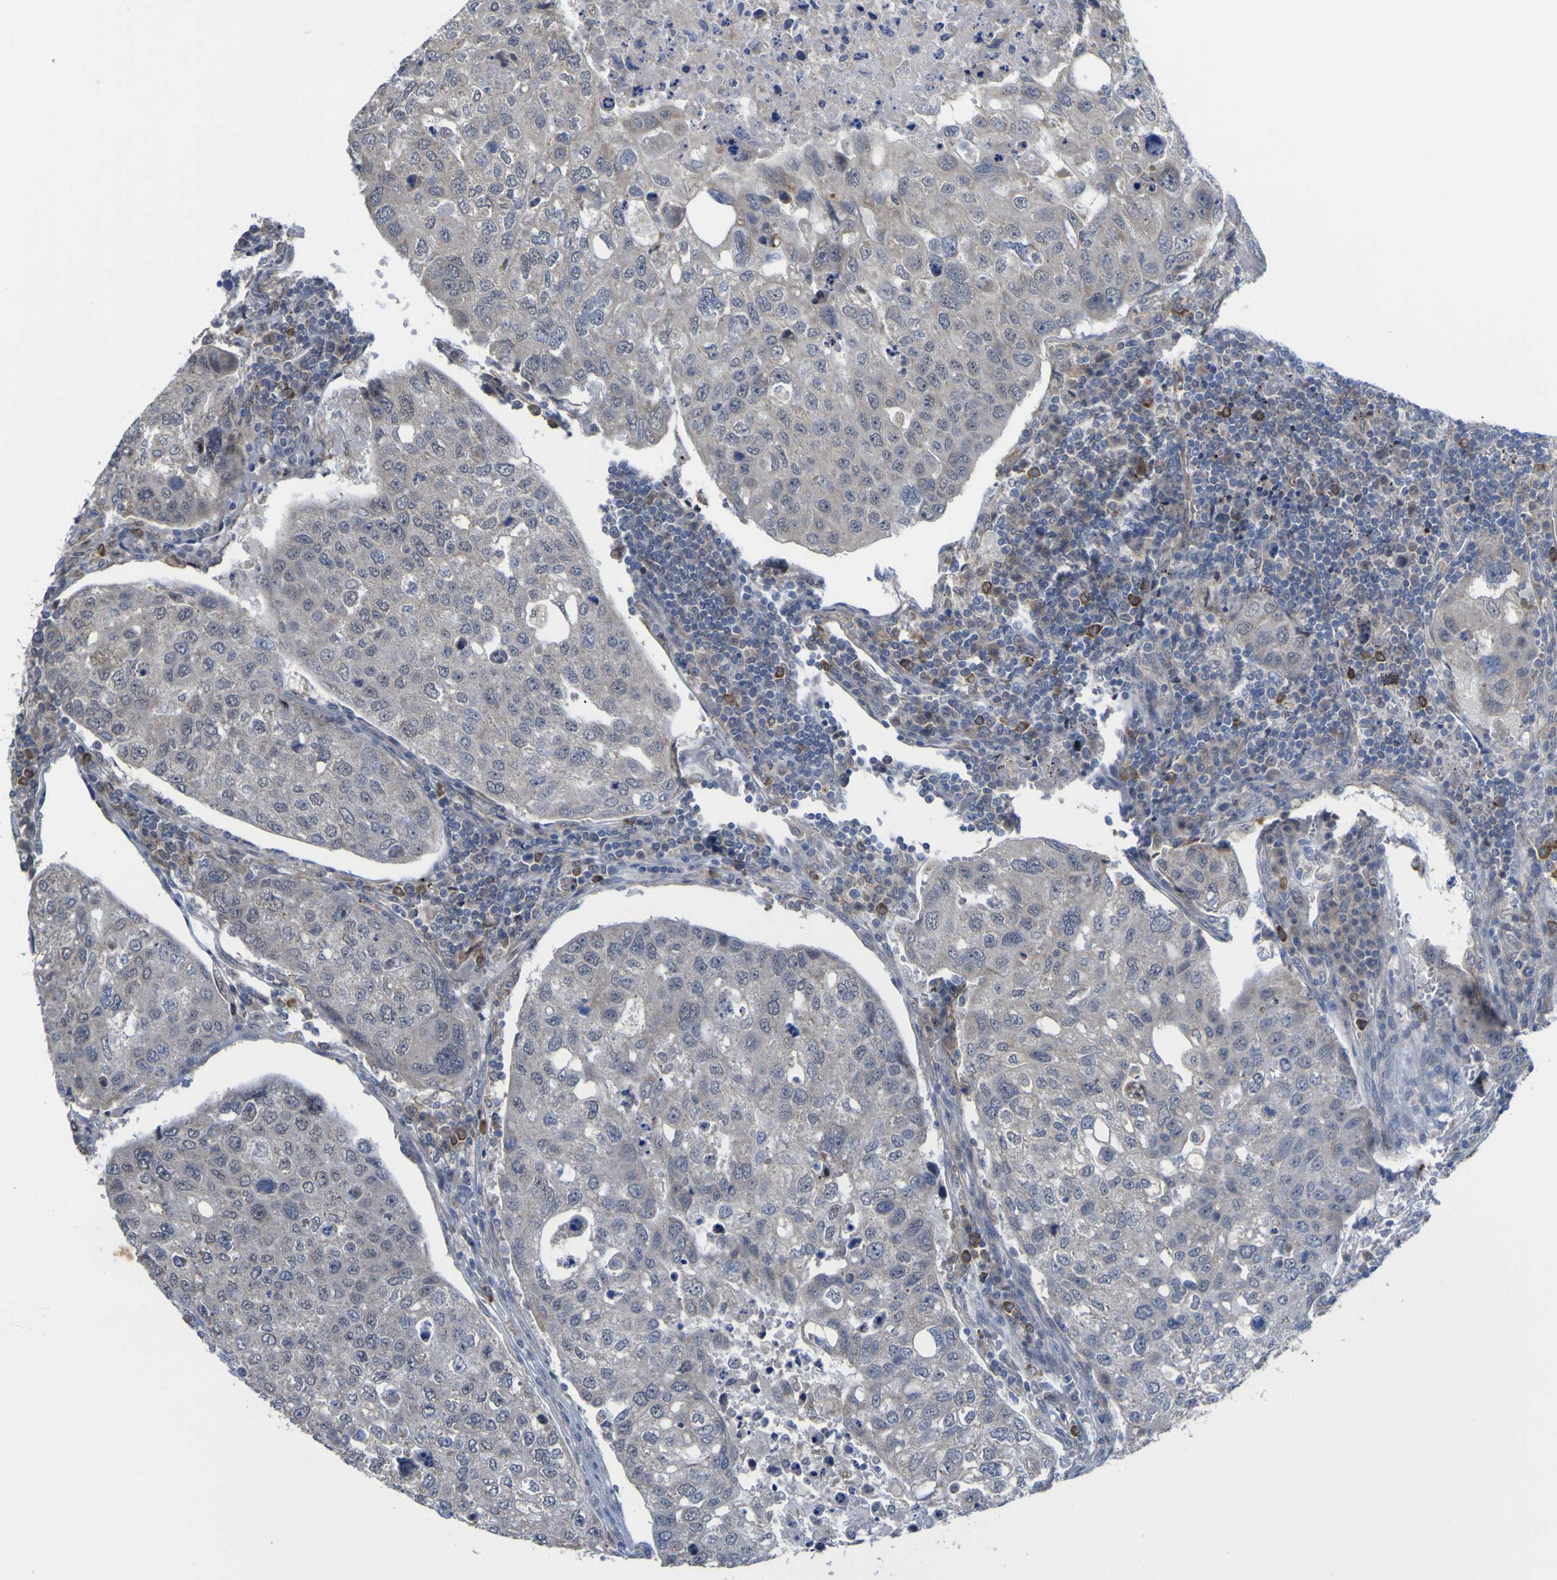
{"staining": {"intensity": "negative", "quantity": "none", "location": "none"}, "tissue": "urothelial cancer", "cell_type": "Tumor cells", "image_type": "cancer", "snomed": [{"axis": "morphology", "description": "Urothelial carcinoma, High grade"}, {"axis": "topography", "description": "Lymph node"}, {"axis": "topography", "description": "Urinary bladder"}], "caption": "High-grade urothelial carcinoma was stained to show a protein in brown. There is no significant positivity in tumor cells.", "gene": "TNFRSF11A", "patient": {"sex": "male", "age": 51}}